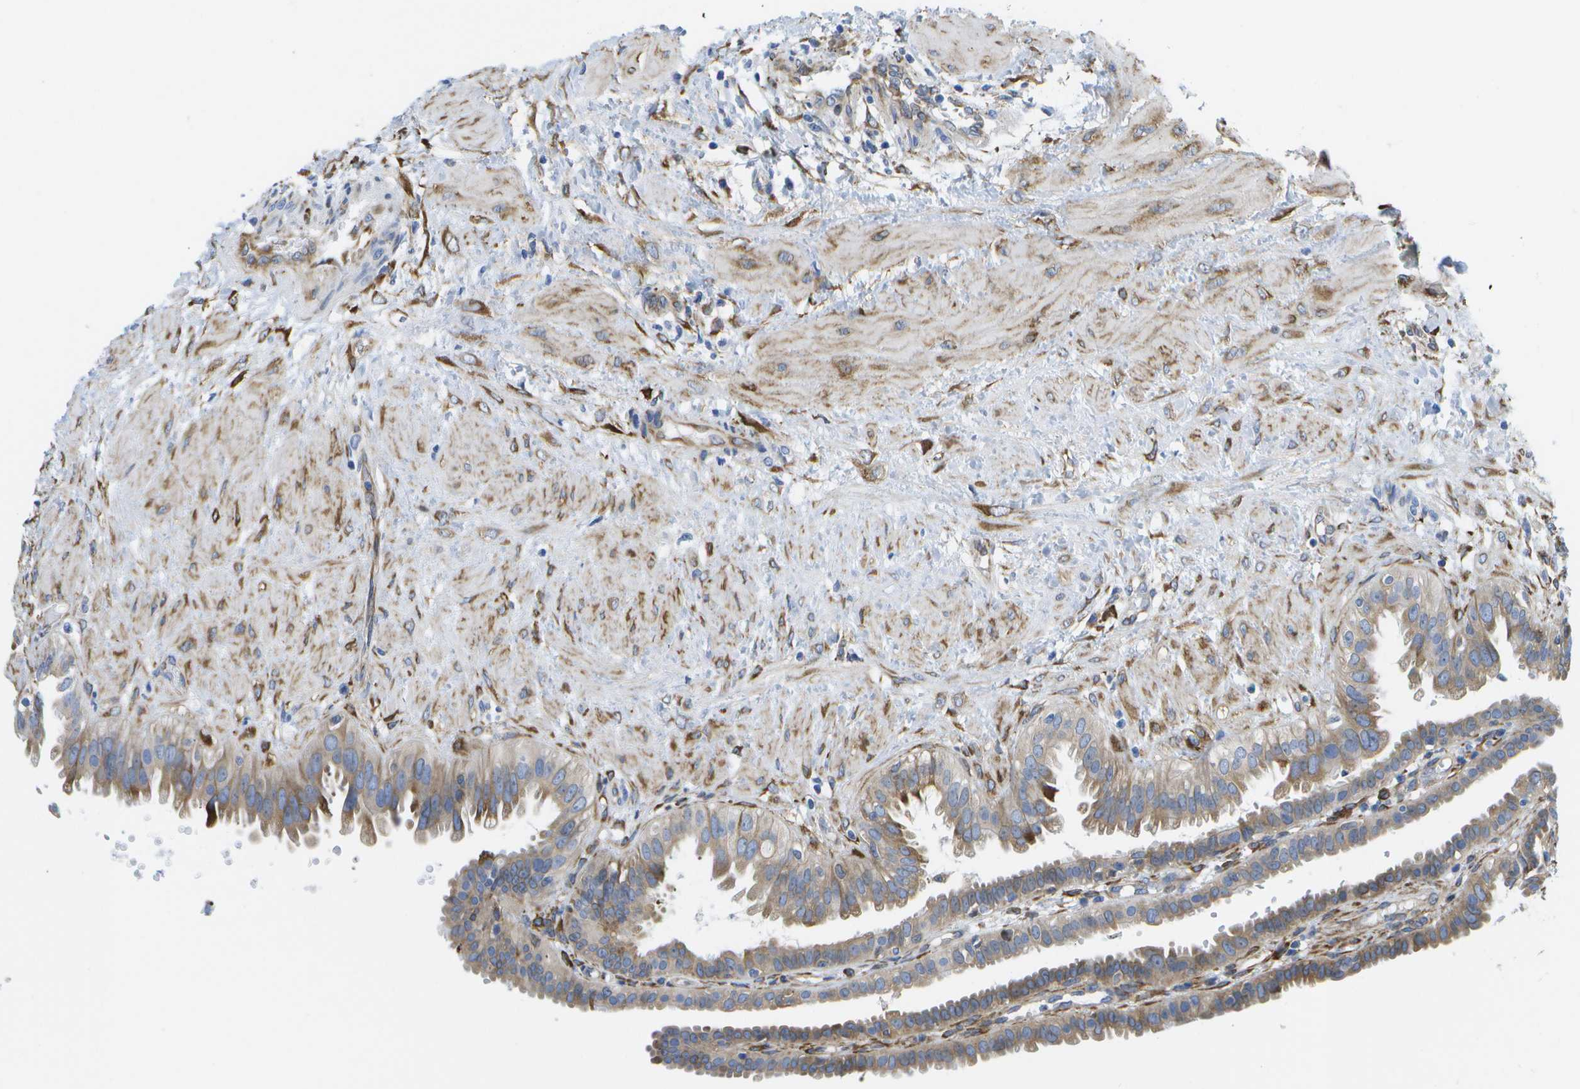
{"staining": {"intensity": "weak", "quantity": "25%-75%", "location": "cytoplasmic/membranous"}, "tissue": "fallopian tube", "cell_type": "Glandular cells", "image_type": "normal", "snomed": [{"axis": "morphology", "description": "Normal tissue, NOS"}, {"axis": "topography", "description": "Fallopian tube"}, {"axis": "topography", "description": "Placenta"}], "caption": "Brown immunohistochemical staining in benign fallopian tube demonstrates weak cytoplasmic/membranous staining in about 25%-75% of glandular cells. (Stains: DAB (3,3'-diaminobenzidine) in brown, nuclei in blue, Microscopy: brightfield microscopy at high magnification).", "gene": "ZDHHC17", "patient": {"sex": "female", "age": 34}}